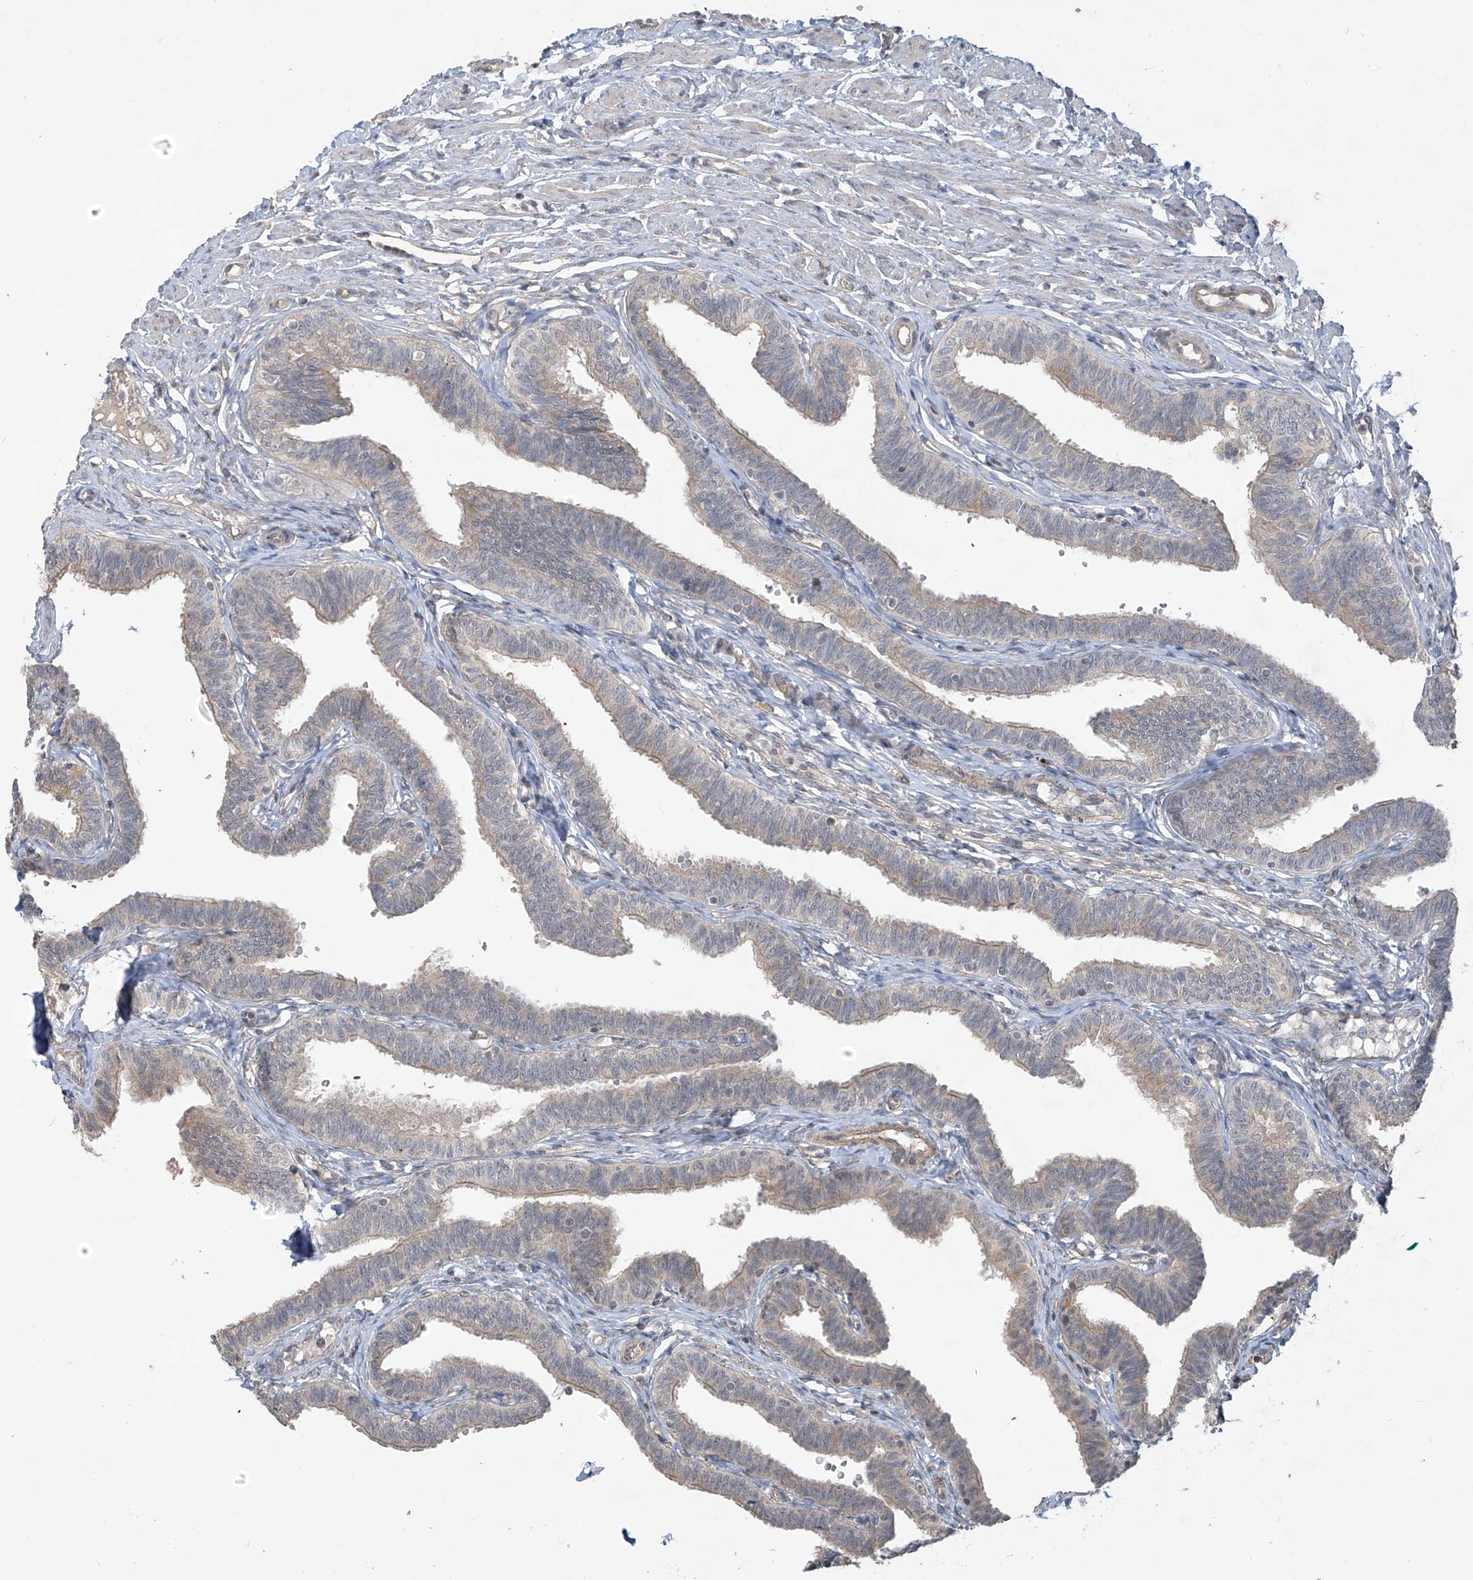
{"staining": {"intensity": "moderate", "quantity": "<25%", "location": "cytoplasmic/membranous"}, "tissue": "fallopian tube", "cell_type": "Glandular cells", "image_type": "normal", "snomed": [{"axis": "morphology", "description": "Normal tissue, NOS"}, {"axis": "topography", "description": "Fallopian tube"}, {"axis": "topography", "description": "Ovary"}], "caption": "The histopathology image reveals immunohistochemical staining of unremarkable fallopian tube. There is moderate cytoplasmic/membranous expression is appreciated in about <25% of glandular cells.", "gene": "DGKQ", "patient": {"sex": "female", "age": 23}}